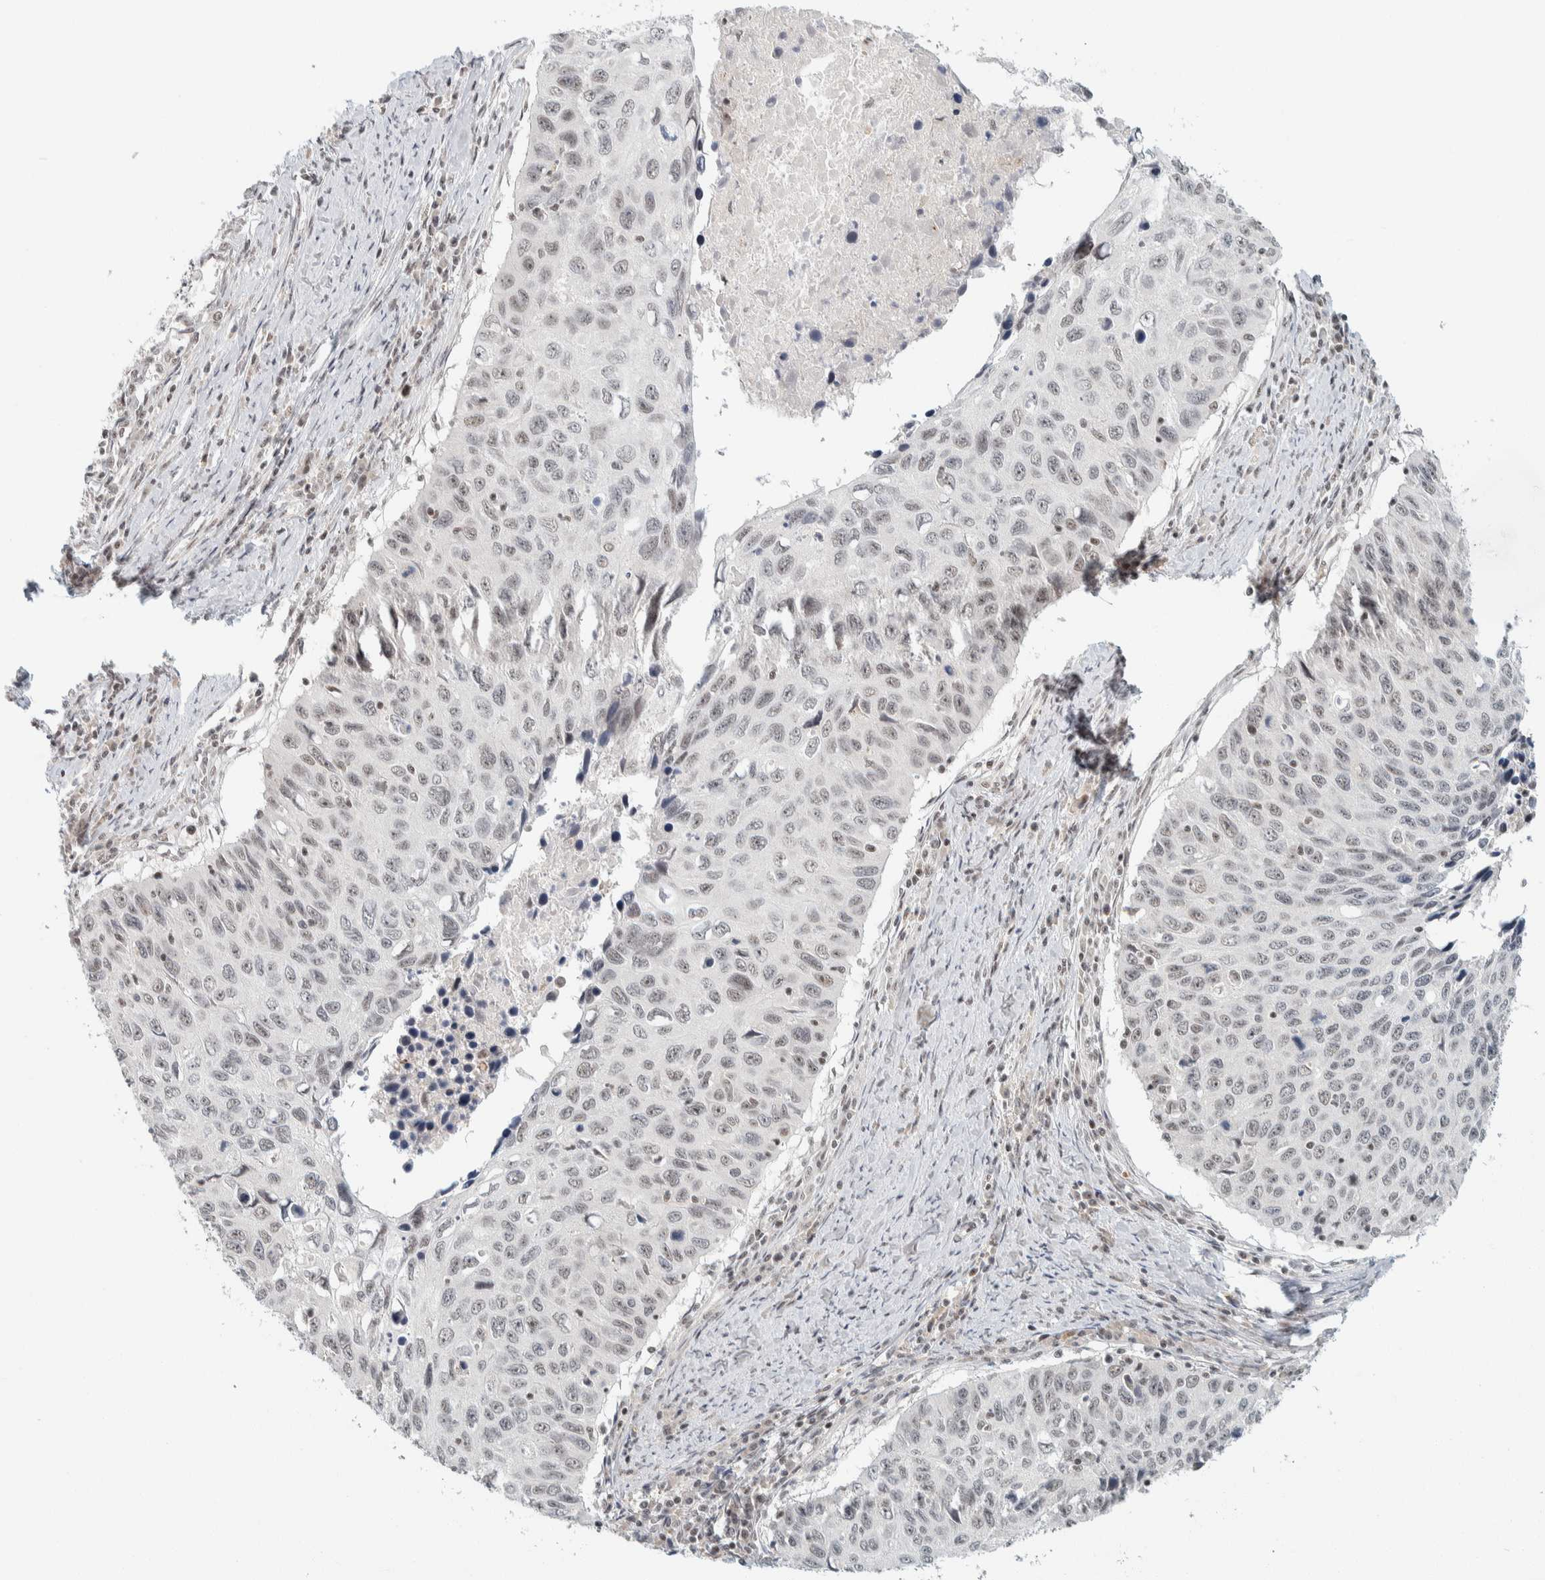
{"staining": {"intensity": "weak", "quantity": "25%-75%", "location": "nuclear"}, "tissue": "cervical cancer", "cell_type": "Tumor cells", "image_type": "cancer", "snomed": [{"axis": "morphology", "description": "Squamous cell carcinoma, NOS"}, {"axis": "topography", "description": "Cervix"}], "caption": "Immunohistochemical staining of cervical squamous cell carcinoma demonstrates low levels of weak nuclear protein staining in about 25%-75% of tumor cells. (DAB IHC, brown staining for protein, blue staining for nuclei).", "gene": "ZBTB2", "patient": {"sex": "female", "age": 53}}